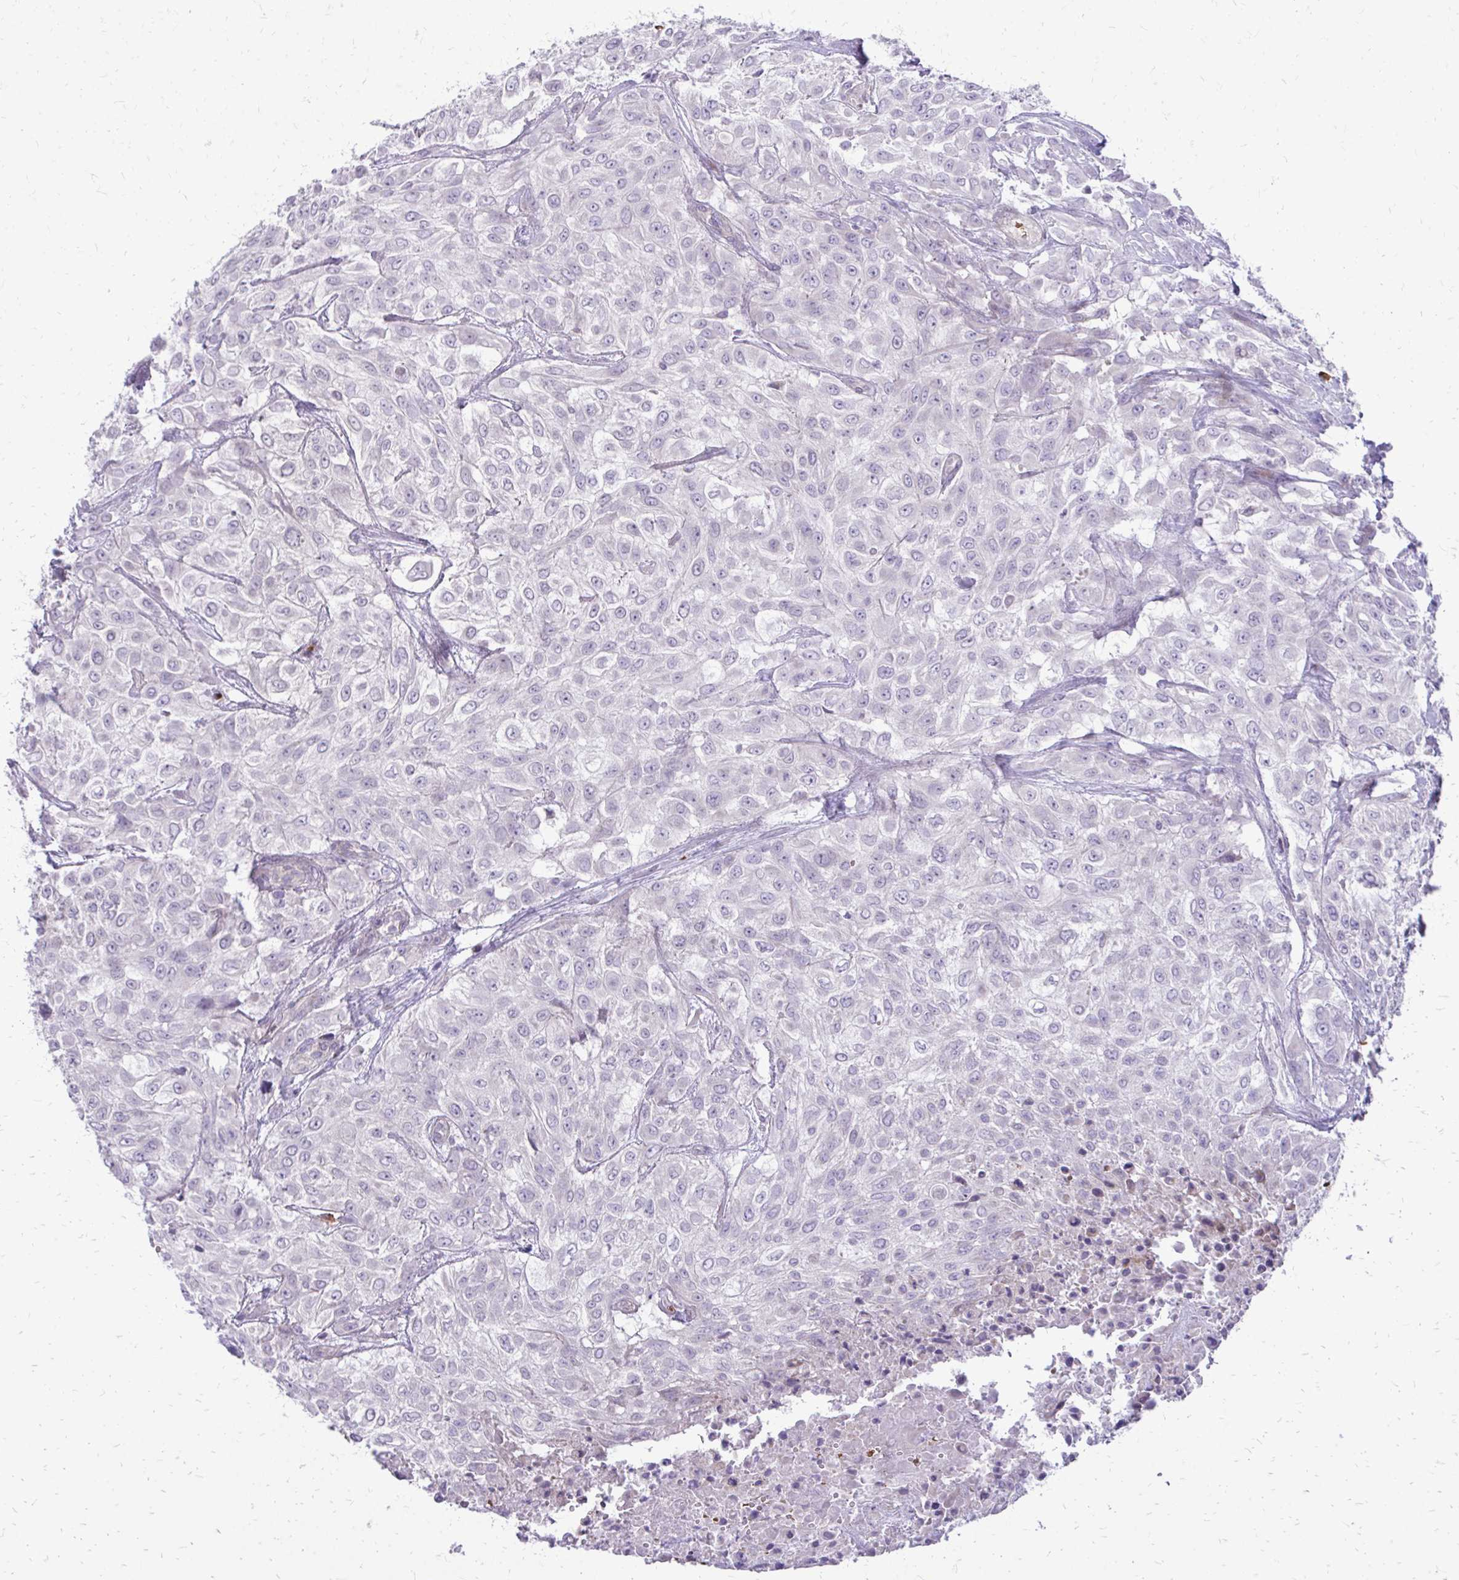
{"staining": {"intensity": "negative", "quantity": "none", "location": "none"}, "tissue": "urothelial cancer", "cell_type": "Tumor cells", "image_type": "cancer", "snomed": [{"axis": "morphology", "description": "Urothelial carcinoma, High grade"}, {"axis": "topography", "description": "Urinary bladder"}], "caption": "Immunohistochemical staining of urothelial carcinoma (high-grade) displays no significant staining in tumor cells. Nuclei are stained in blue.", "gene": "FUNDC2", "patient": {"sex": "male", "age": 57}}